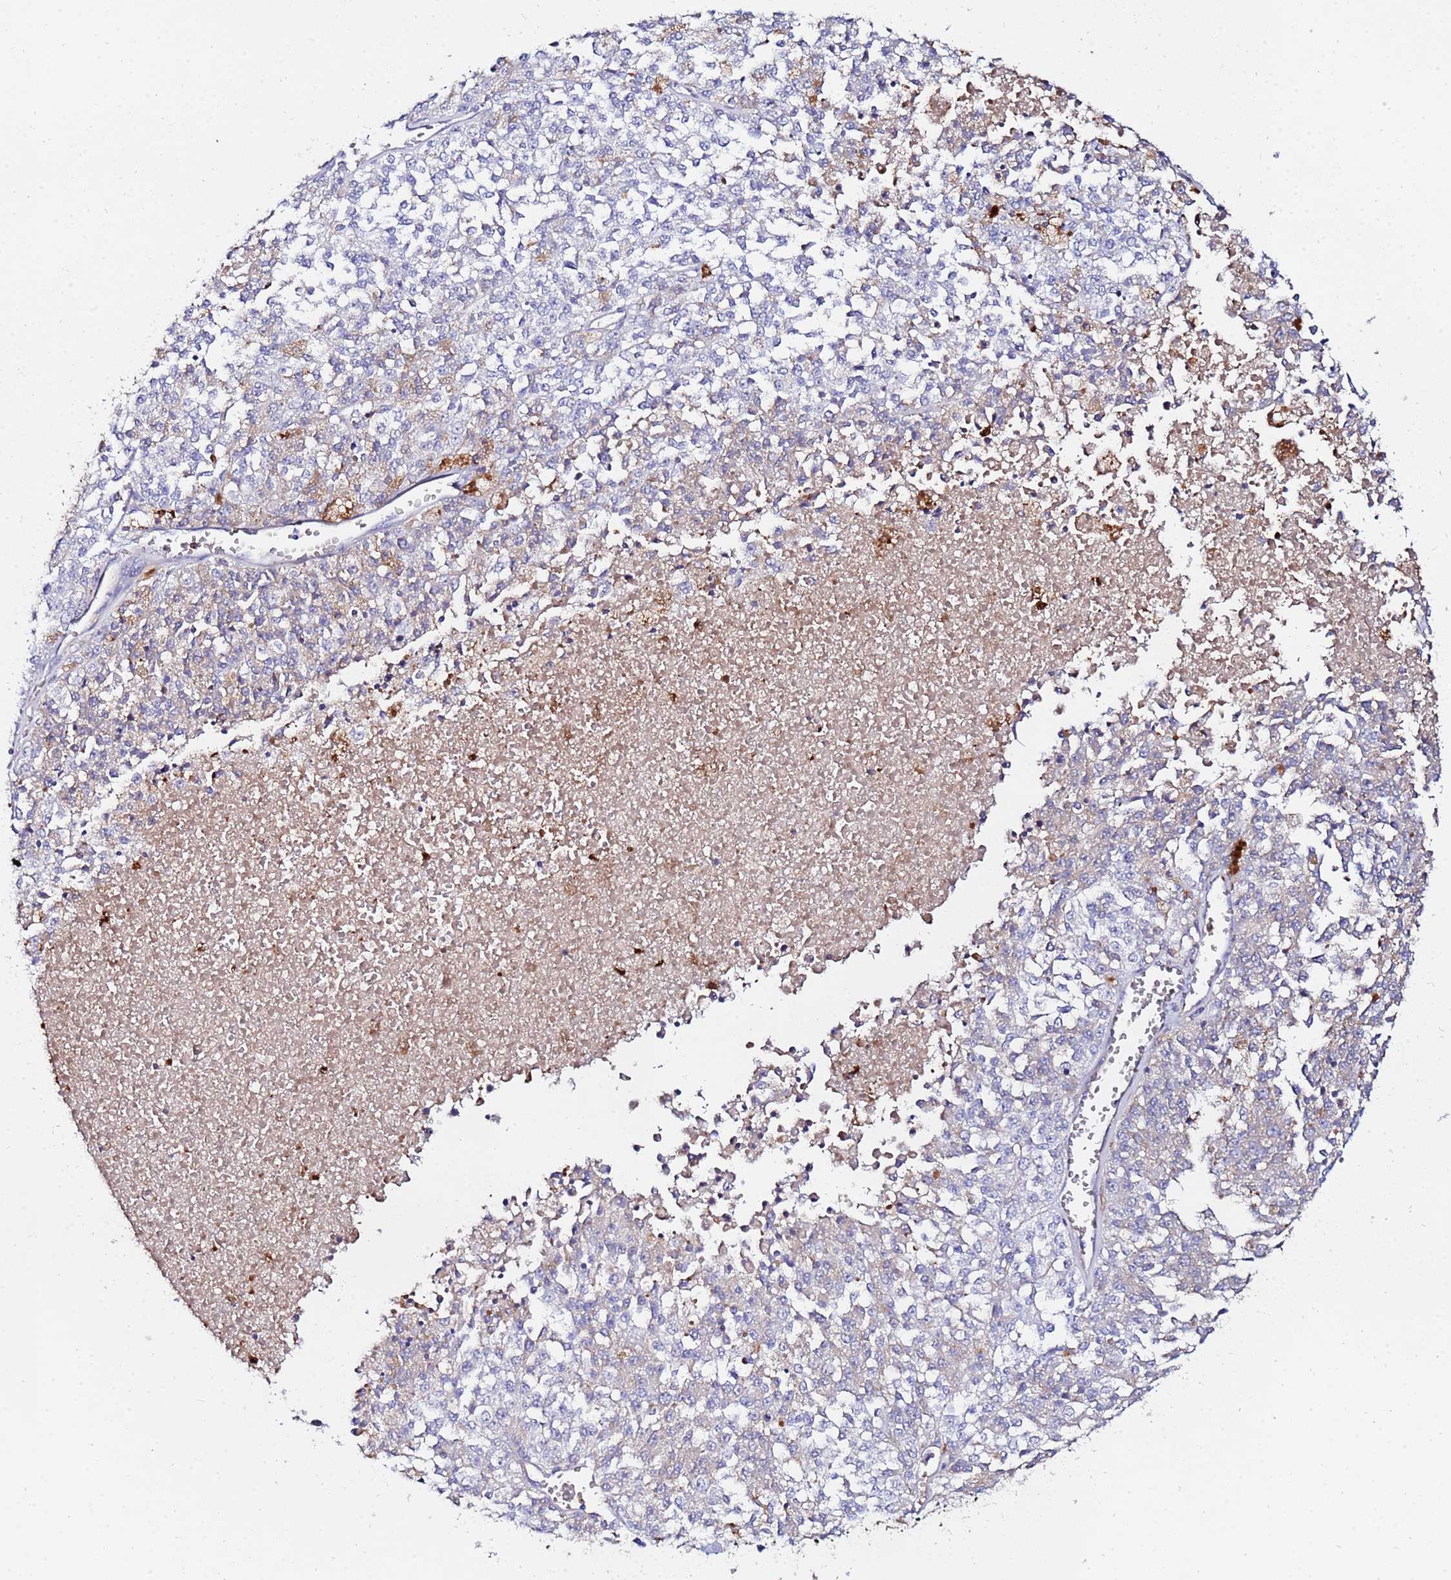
{"staining": {"intensity": "negative", "quantity": "none", "location": "none"}, "tissue": "melanoma", "cell_type": "Tumor cells", "image_type": "cancer", "snomed": [{"axis": "morphology", "description": "Malignant melanoma, NOS"}, {"axis": "topography", "description": "Skin"}], "caption": "The immunohistochemistry micrograph has no significant expression in tumor cells of malignant melanoma tissue.", "gene": "TUBAL3", "patient": {"sex": "female", "age": 64}}